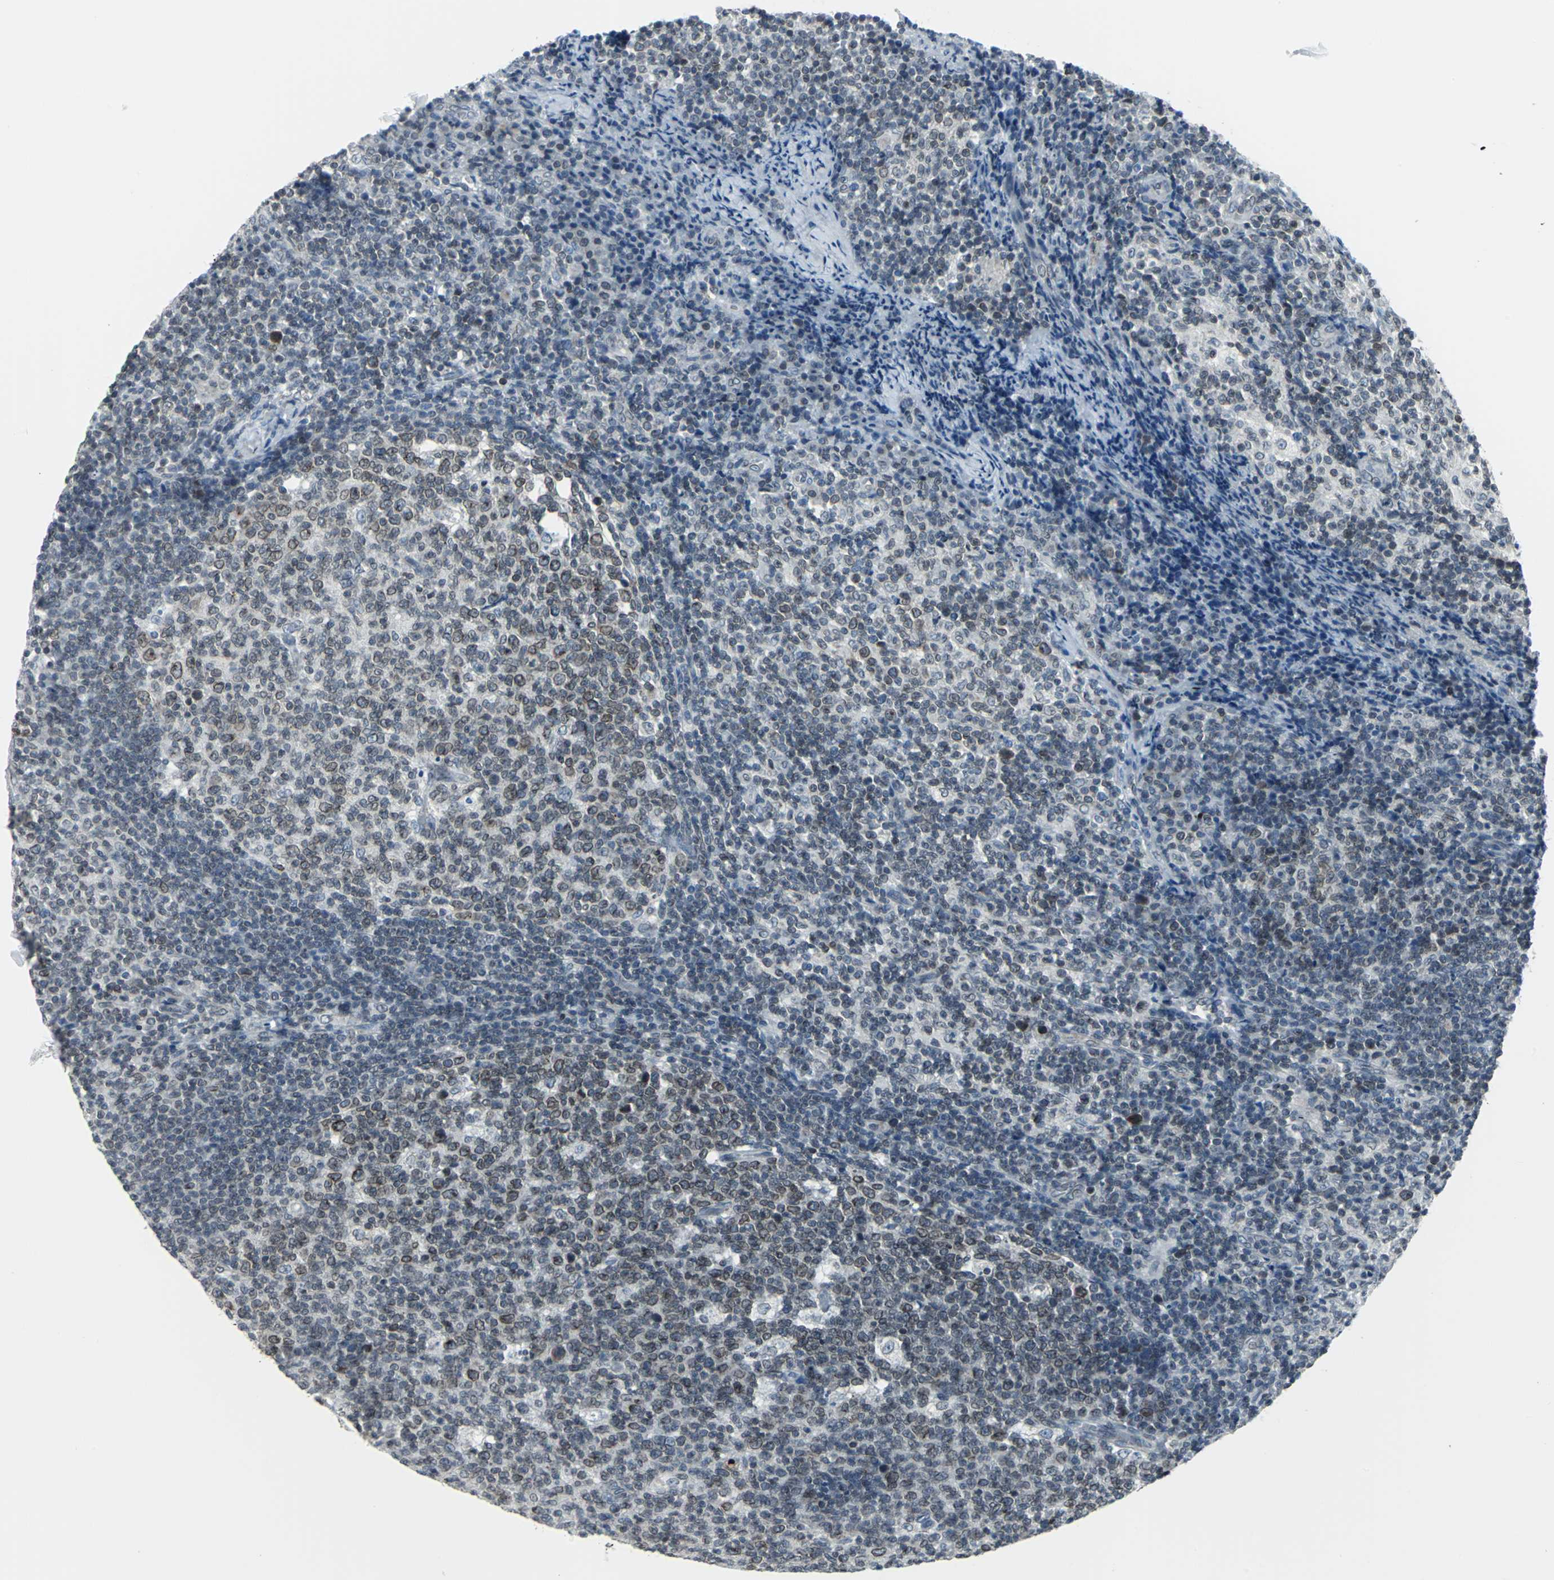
{"staining": {"intensity": "weak", "quantity": ">75%", "location": "cytoplasmic/membranous,nuclear"}, "tissue": "lymph node", "cell_type": "Germinal center cells", "image_type": "normal", "snomed": [{"axis": "morphology", "description": "Normal tissue, NOS"}, {"axis": "morphology", "description": "Inflammation, NOS"}, {"axis": "topography", "description": "Lymph node"}], "caption": "Lymph node stained with DAB (3,3'-diaminobenzidine) IHC exhibits low levels of weak cytoplasmic/membranous,nuclear positivity in approximately >75% of germinal center cells. The protein is shown in brown color, while the nuclei are stained blue.", "gene": "SNUPN", "patient": {"sex": "male", "age": 55}}